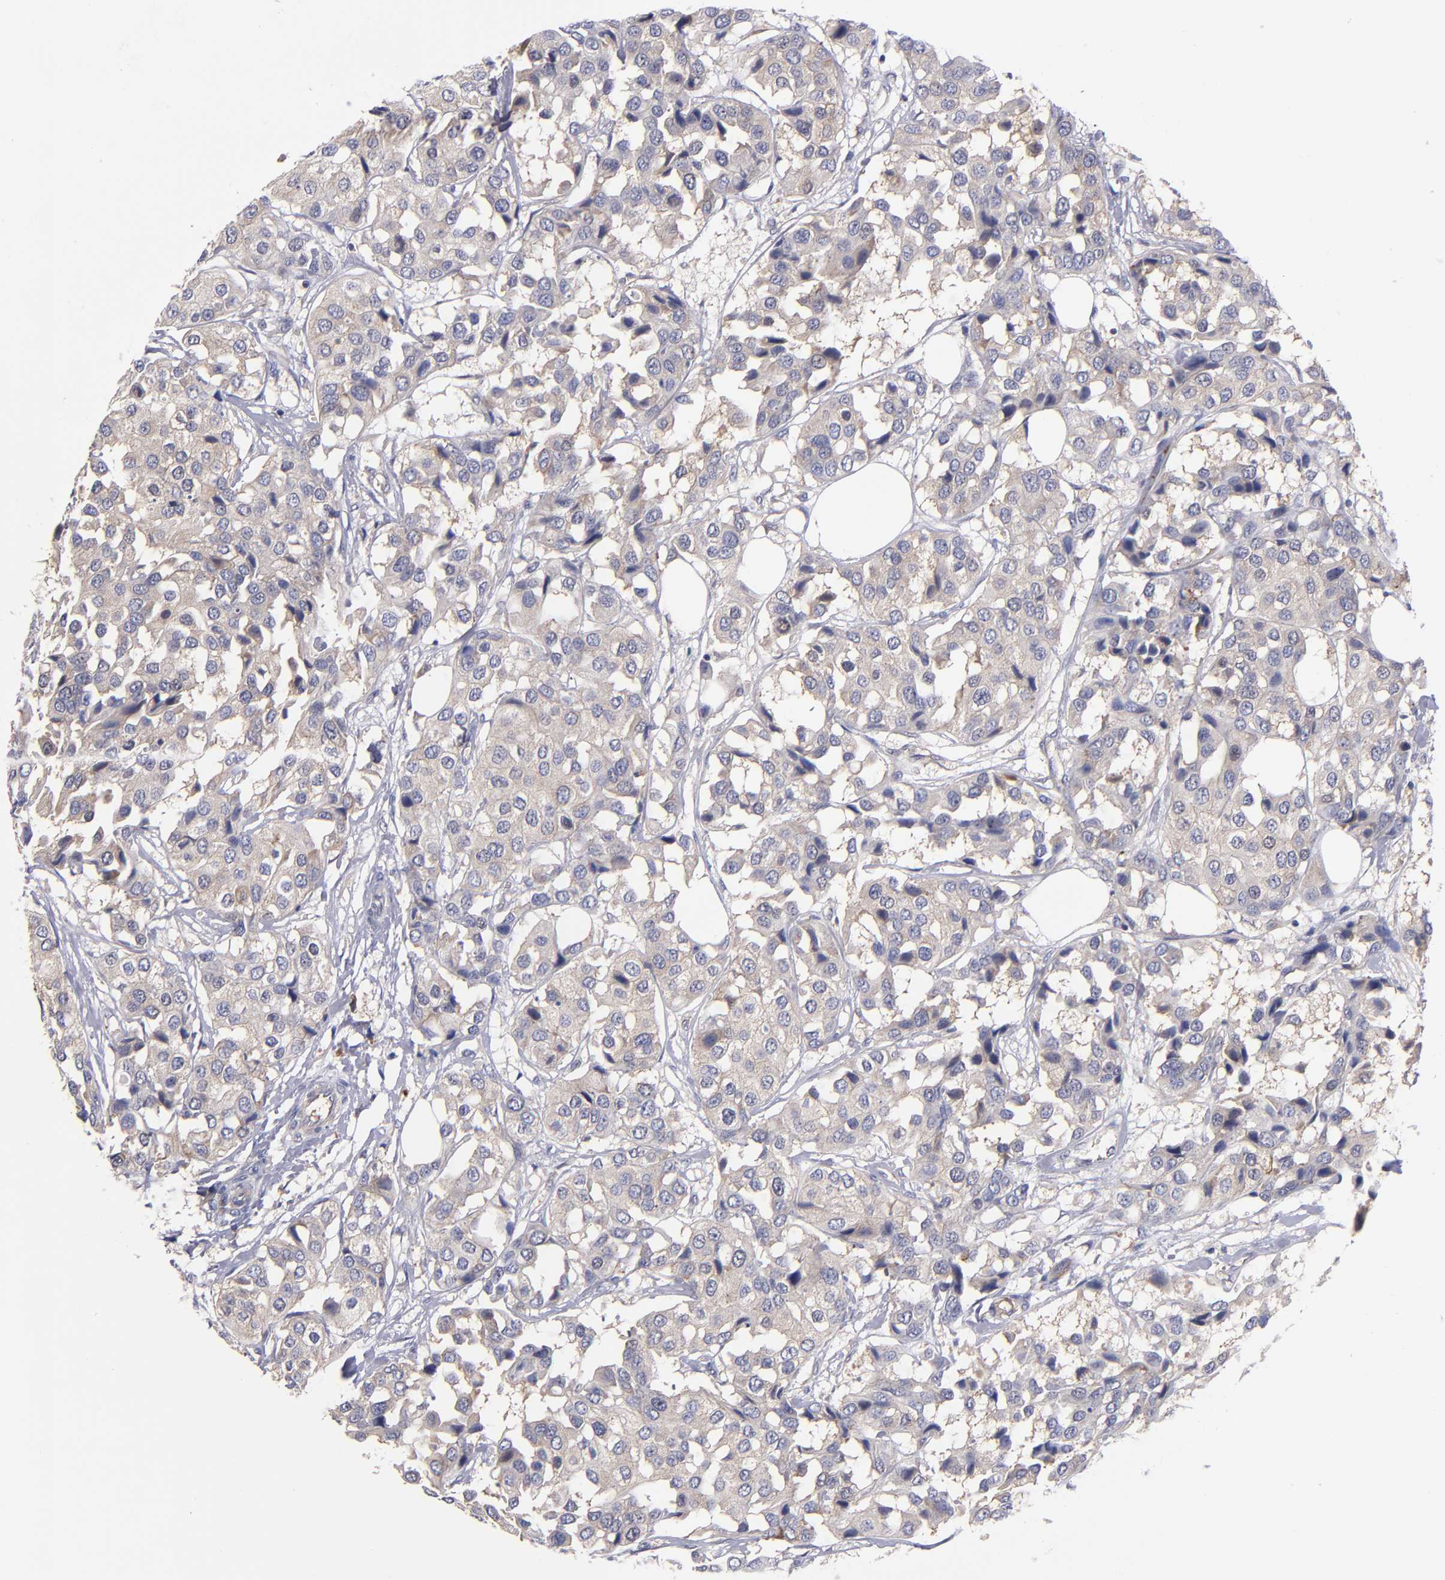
{"staining": {"intensity": "weak", "quantity": ">75%", "location": "cytoplasmic/membranous"}, "tissue": "breast cancer", "cell_type": "Tumor cells", "image_type": "cancer", "snomed": [{"axis": "morphology", "description": "Duct carcinoma"}, {"axis": "topography", "description": "Breast"}], "caption": "Protein staining demonstrates weak cytoplasmic/membranous staining in about >75% of tumor cells in breast cancer.", "gene": "EIF3L", "patient": {"sex": "female", "age": 80}}